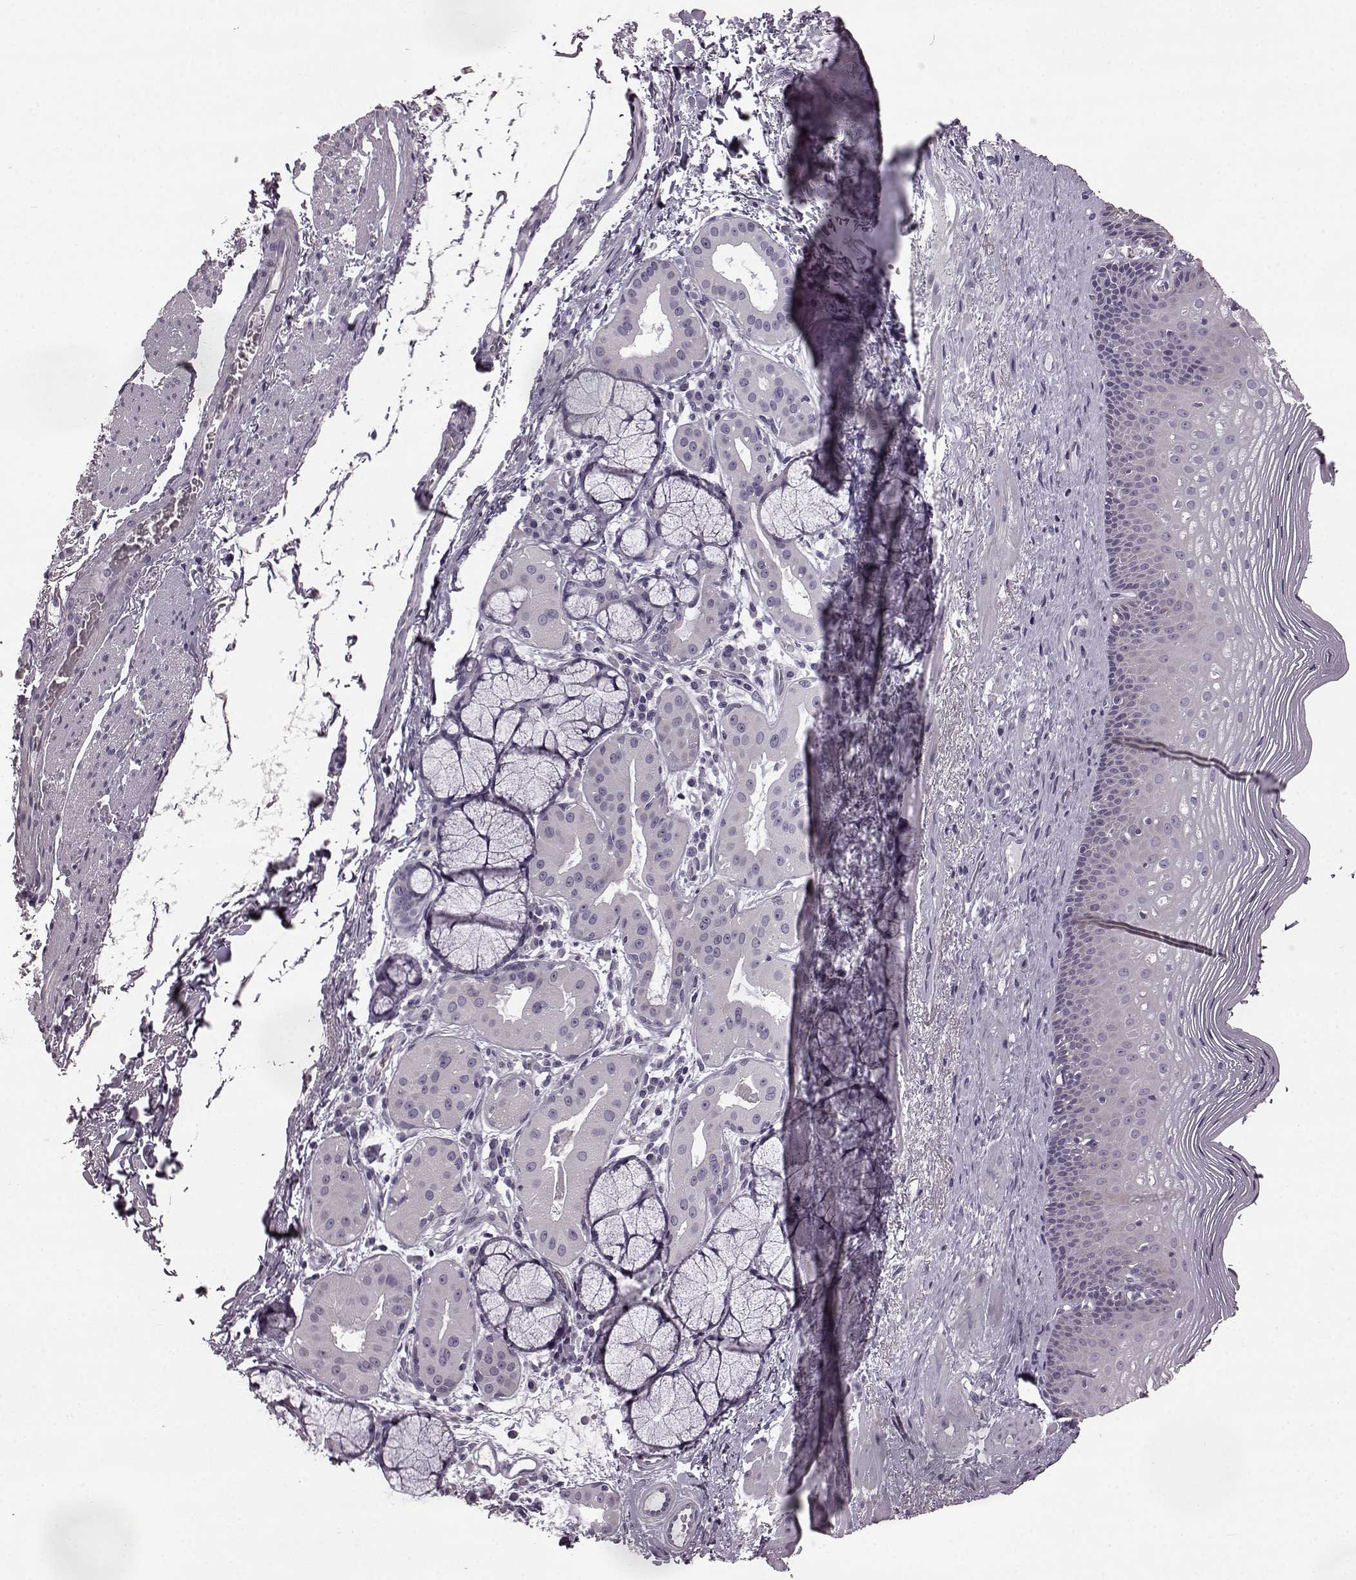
{"staining": {"intensity": "weak", "quantity": "<25%", "location": "cytoplasmic/membranous"}, "tissue": "esophagus", "cell_type": "Squamous epithelial cells", "image_type": "normal", "snomed": [{"axis": "morphology", "description": "Normal tissue, NOS"}, {"axis": "topography", "description": "Esophagus"}], "caption": "Squamous epithelial cells show no significant protein staining in benign esophagus. (Stains: DAB immunohistochemistry with hematoxylin counter stain, Microscopy: brightfield microscopy at high magnification).", "gene": "ODAD4", "patient": {"sex": "male", "age": 76}}